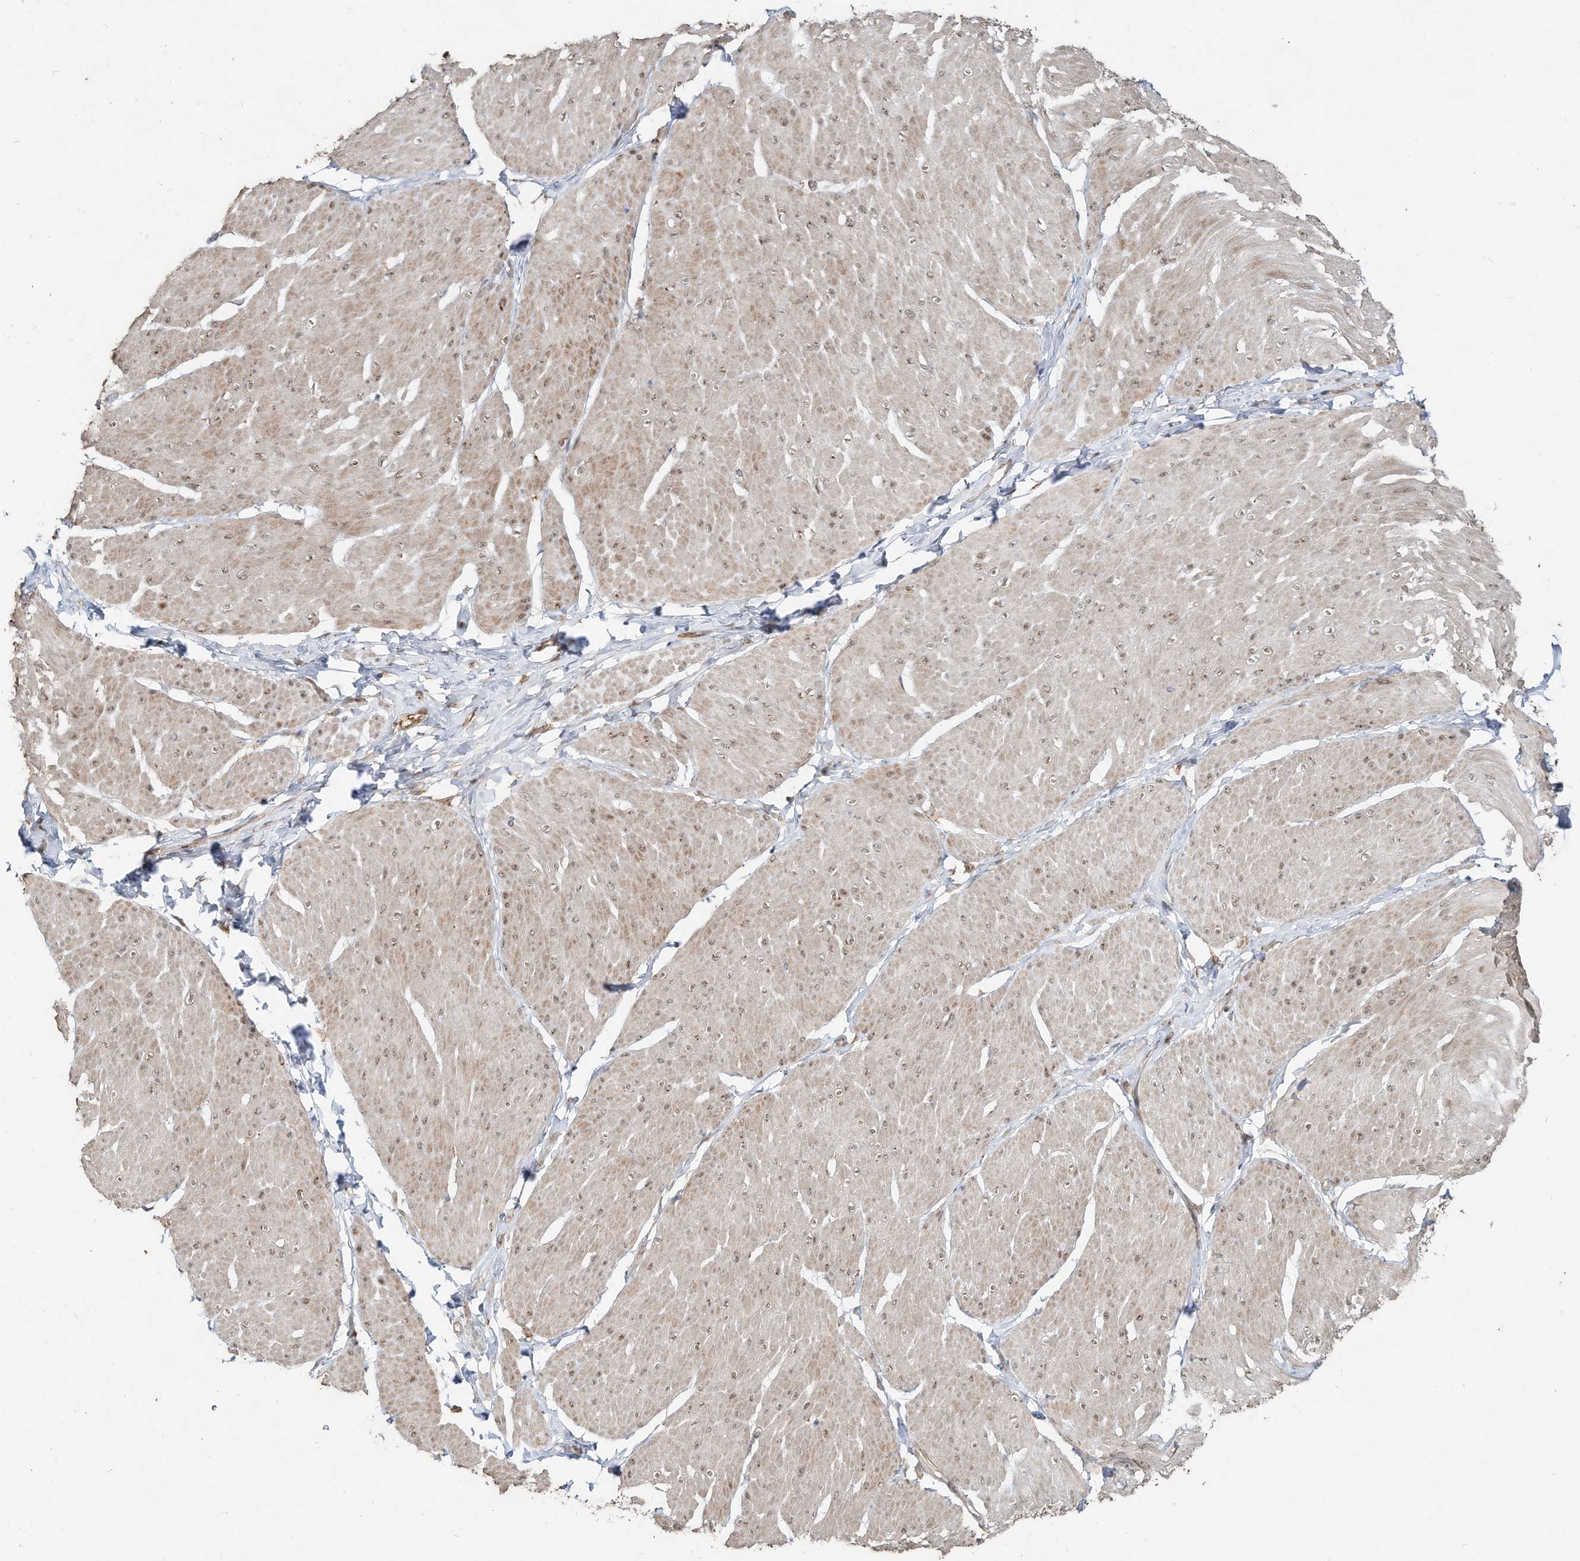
{"staining": {"intensity": "moderate", "quantity": ">75%", "location": "cytoplasmic/membranous,nuclear"}, "tissue": "smooth muscle", "cell_type": "Smooth muscle cells", "image_type": "normal", "snomed": [{"axis": "morphology", "description": "Urothelial carcinoma, High grade"}, {"axis": "topography", "description": "Urinary bladder"}], "caption": "This image demonstrates immunohistochemistry (IHC) staining of benign human smooth muscle, with medium moderate cytoplasmic/membranous,nuclear positivity in about >75% of smooth muscle cells.", "gene": "CUX1", "patient": {"sex": "male", "age": 46}}